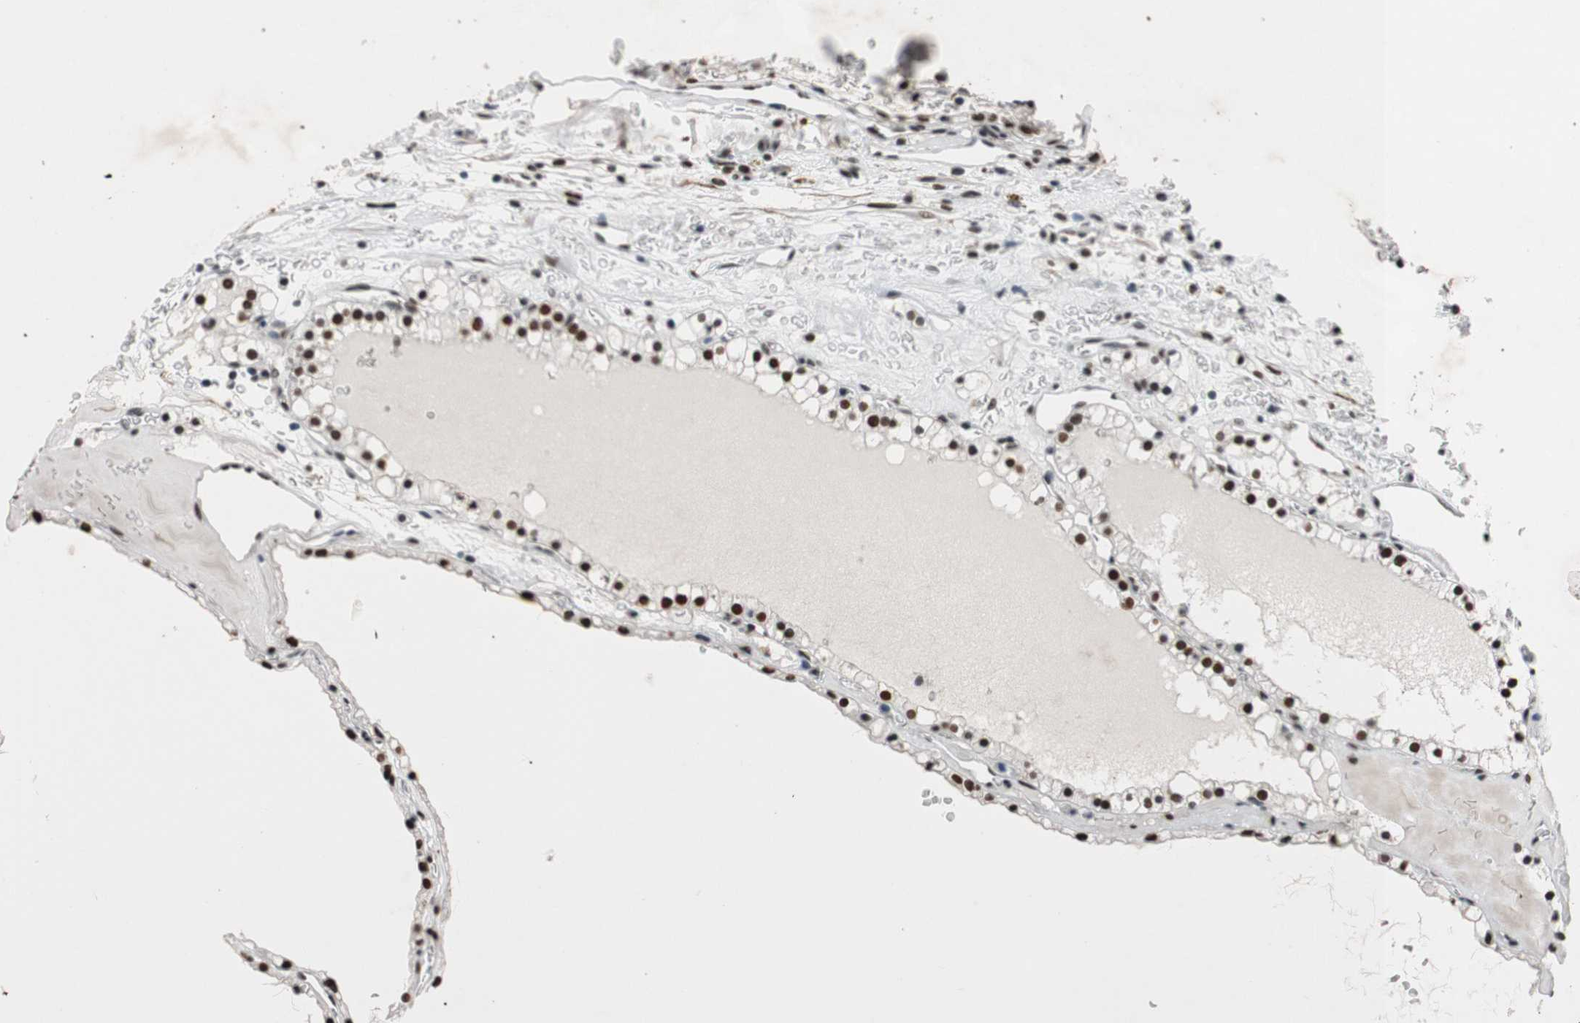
{"staining": {"intensity": "strong", "quantity": ">75%", "location": "nuclear"}, "tissue": "renal cancer", "cell_type": "Tumor cells", "image_type": "cancer", "snomed": [{"axis": "morphology", "description": "Adenocarcinoma, NOS"}, {"axis": "topography", "description": "Kidney"}], "caption": "IHC (DAB) staining of renal adenocarcinoma reveals strong nuclear protein staining in about >75% of tumor cells.", "gene": "HEXIM1", "patient": {"sex": "female", "age": 41}}